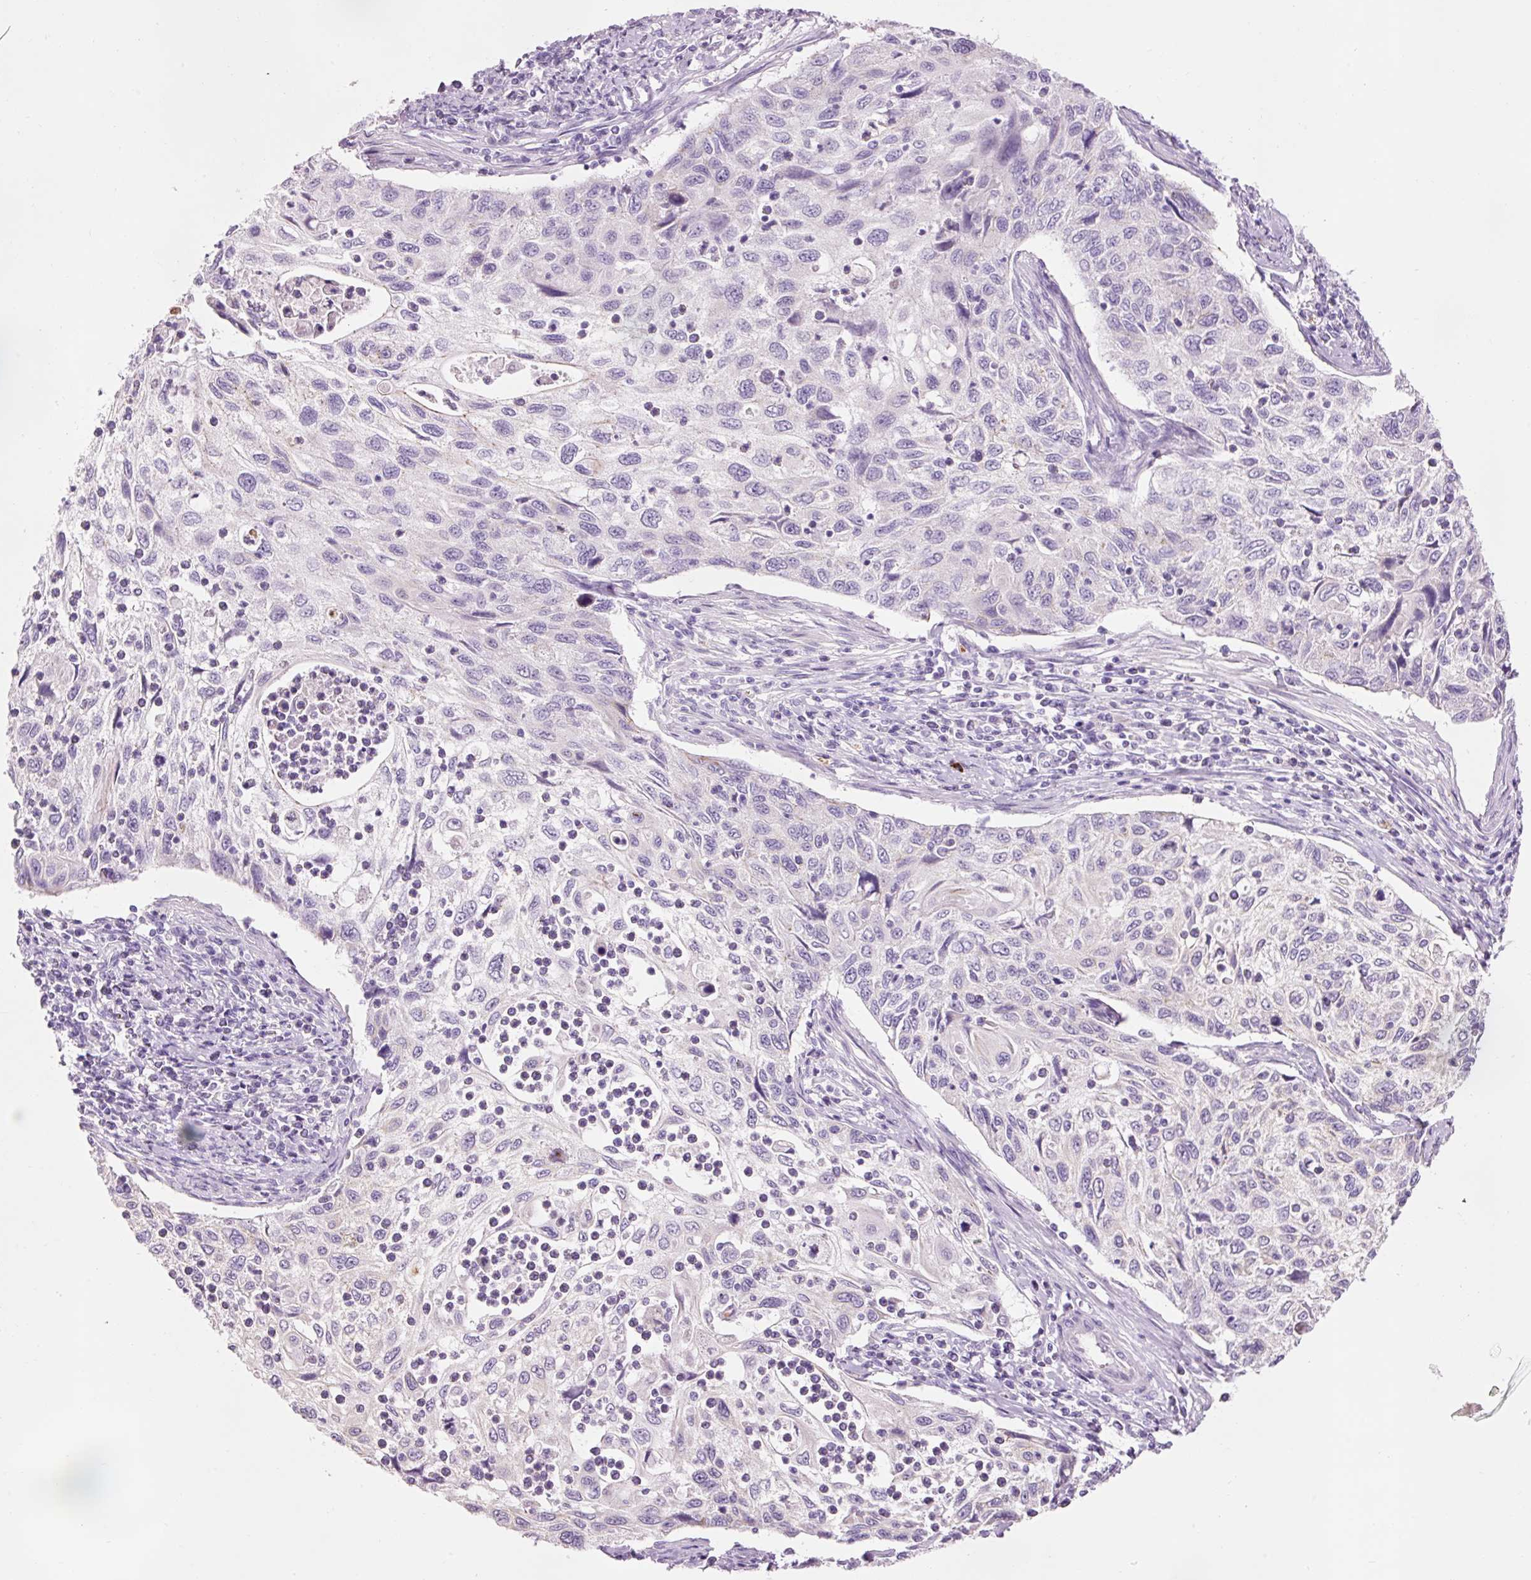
{"staining": {"intensity": "negative", "quantity": "none", "location": "none"}, "tissue": "cervical cancer", "cell_type": "Tumor cells", "image_type": "cancer", "snomed": [{"axis": "morphology", "description": "Squamous cell carcinoma, NOS"}, {"axis": "topography", "description": "Cervix"}], "caption": "IHC of human cervical cancer (squamous cell carcinoma) shows no positivity in tumor cells. (Stains: DAB (3,3'-diaminobenzidine) IHC with hematoxylin counter stain, Microscopy: brightfield microscopy at high magnification).", "gene": "DHRS11", "patient": {"sex": "female", "age": 70}}